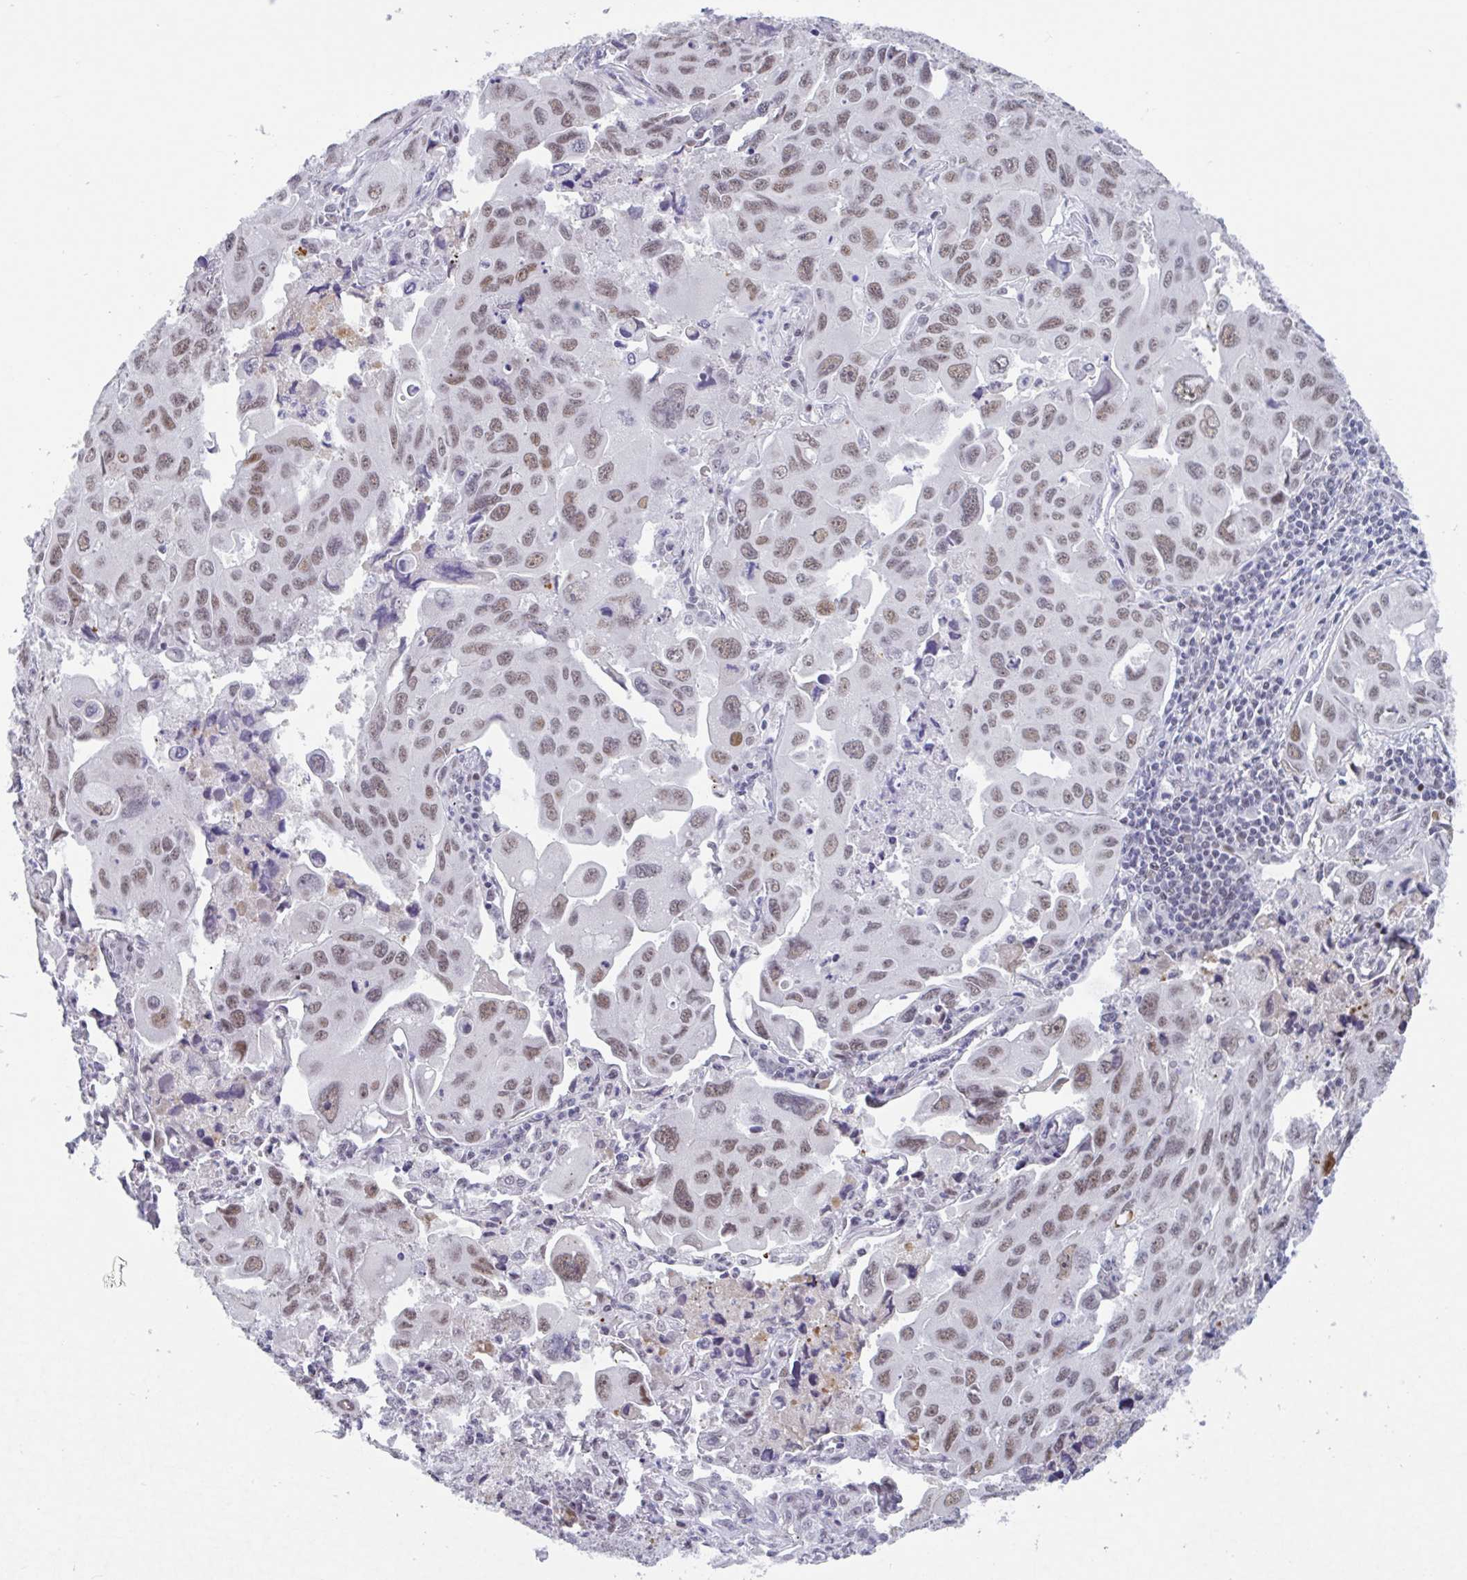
{"staining": {"intensity": "moderate", "quantity": ">75%", "location": "nuclear"}, "tissue": "lung cancer", "cell_type": "Tumor cells", "image_type": "cancer", "snomed": [{"axis": "morphology", "description": "Adenocarcinoma, NOS"}, {"axis": "topography", "description": "Lung"}], "caption": "A brown stain labels moderate nuclear staining of a protein in lung cancer (adenocarcinoma) tumor cells.", "gene": "PLG", "patient": {"sex": "male", "age": 64}}